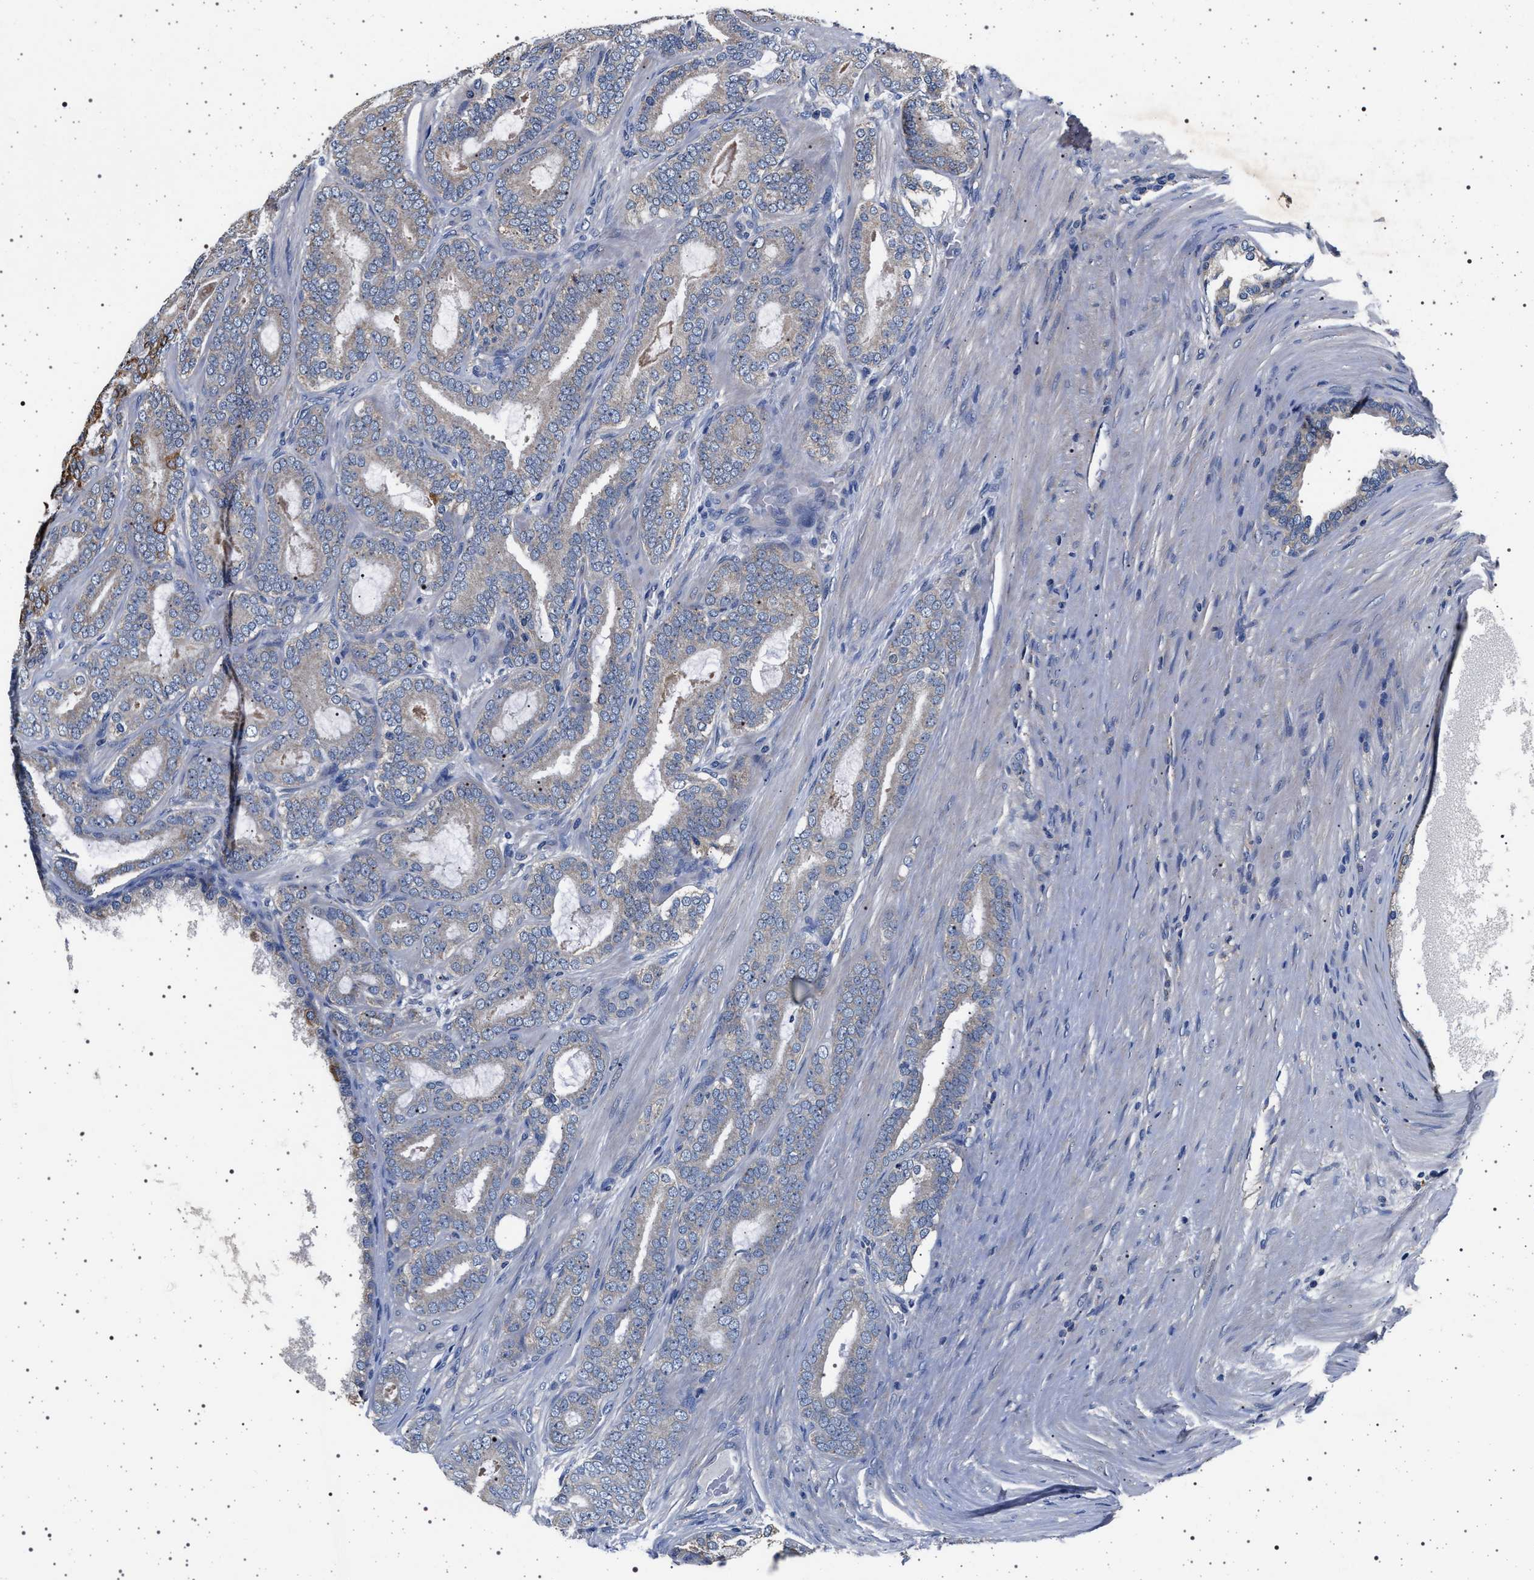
{"staining": {"intensity": "moderate", "quantity": "25%-75%", "location": "cytoplasmic/membranous"}, "tissue": "prostate cancer", "cell_type": "Tumor cells", "image_type": "cancer", "snomed": [{"axis": "morphology", "description": "Adenocarcinoma, High grade"}, {"axis": "topography", "description": "Prostate"}], "caption": "Immunohistochemistry of prostate cancer displays medium levels of moderate cytoplasmic/membranous positivity in approximately 25%-75% of tumor cells.", "gene": "MAP3K2", "patient": {"sex": "male", "age": 60}}